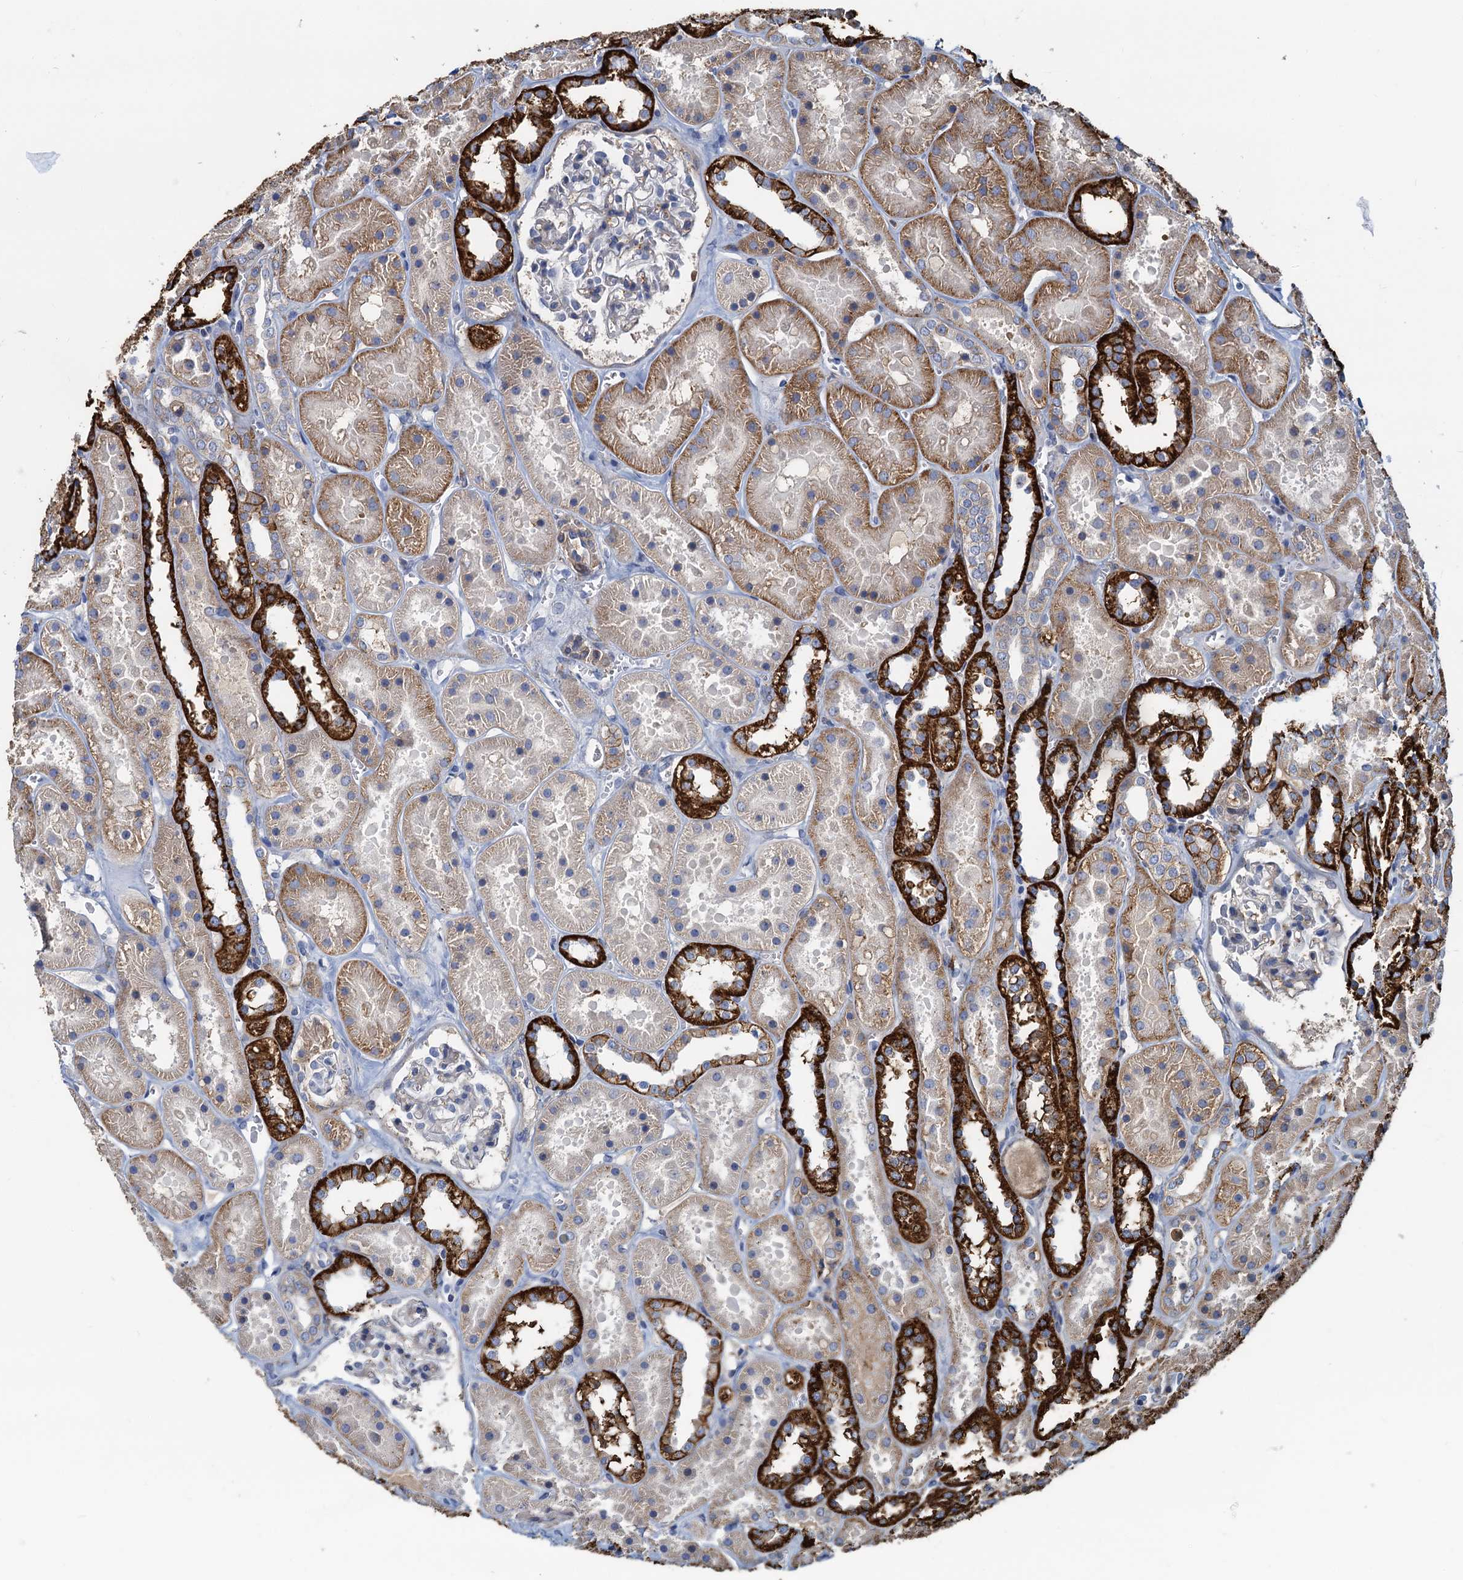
{"staining": {"intensity": "negative", "quantity": "none", "location": "none"}, "tissue": "kidney", "cell_type": "Cells in glomeruli", "image_type": "normal", "snomed": [{"axis": "morphology", "description": "Normal tissue, NOS"}, {"axis": "topography", "description": "Kidney"}], "caption": "Immunohistochemistry of benign human kidney exhibits no positivity in cells in glomeruli. (DAB immunohistochemistry with hematoxylin counter stain).", "gene": "LNX2", "patient": {"sex": "female", "age": 41}}